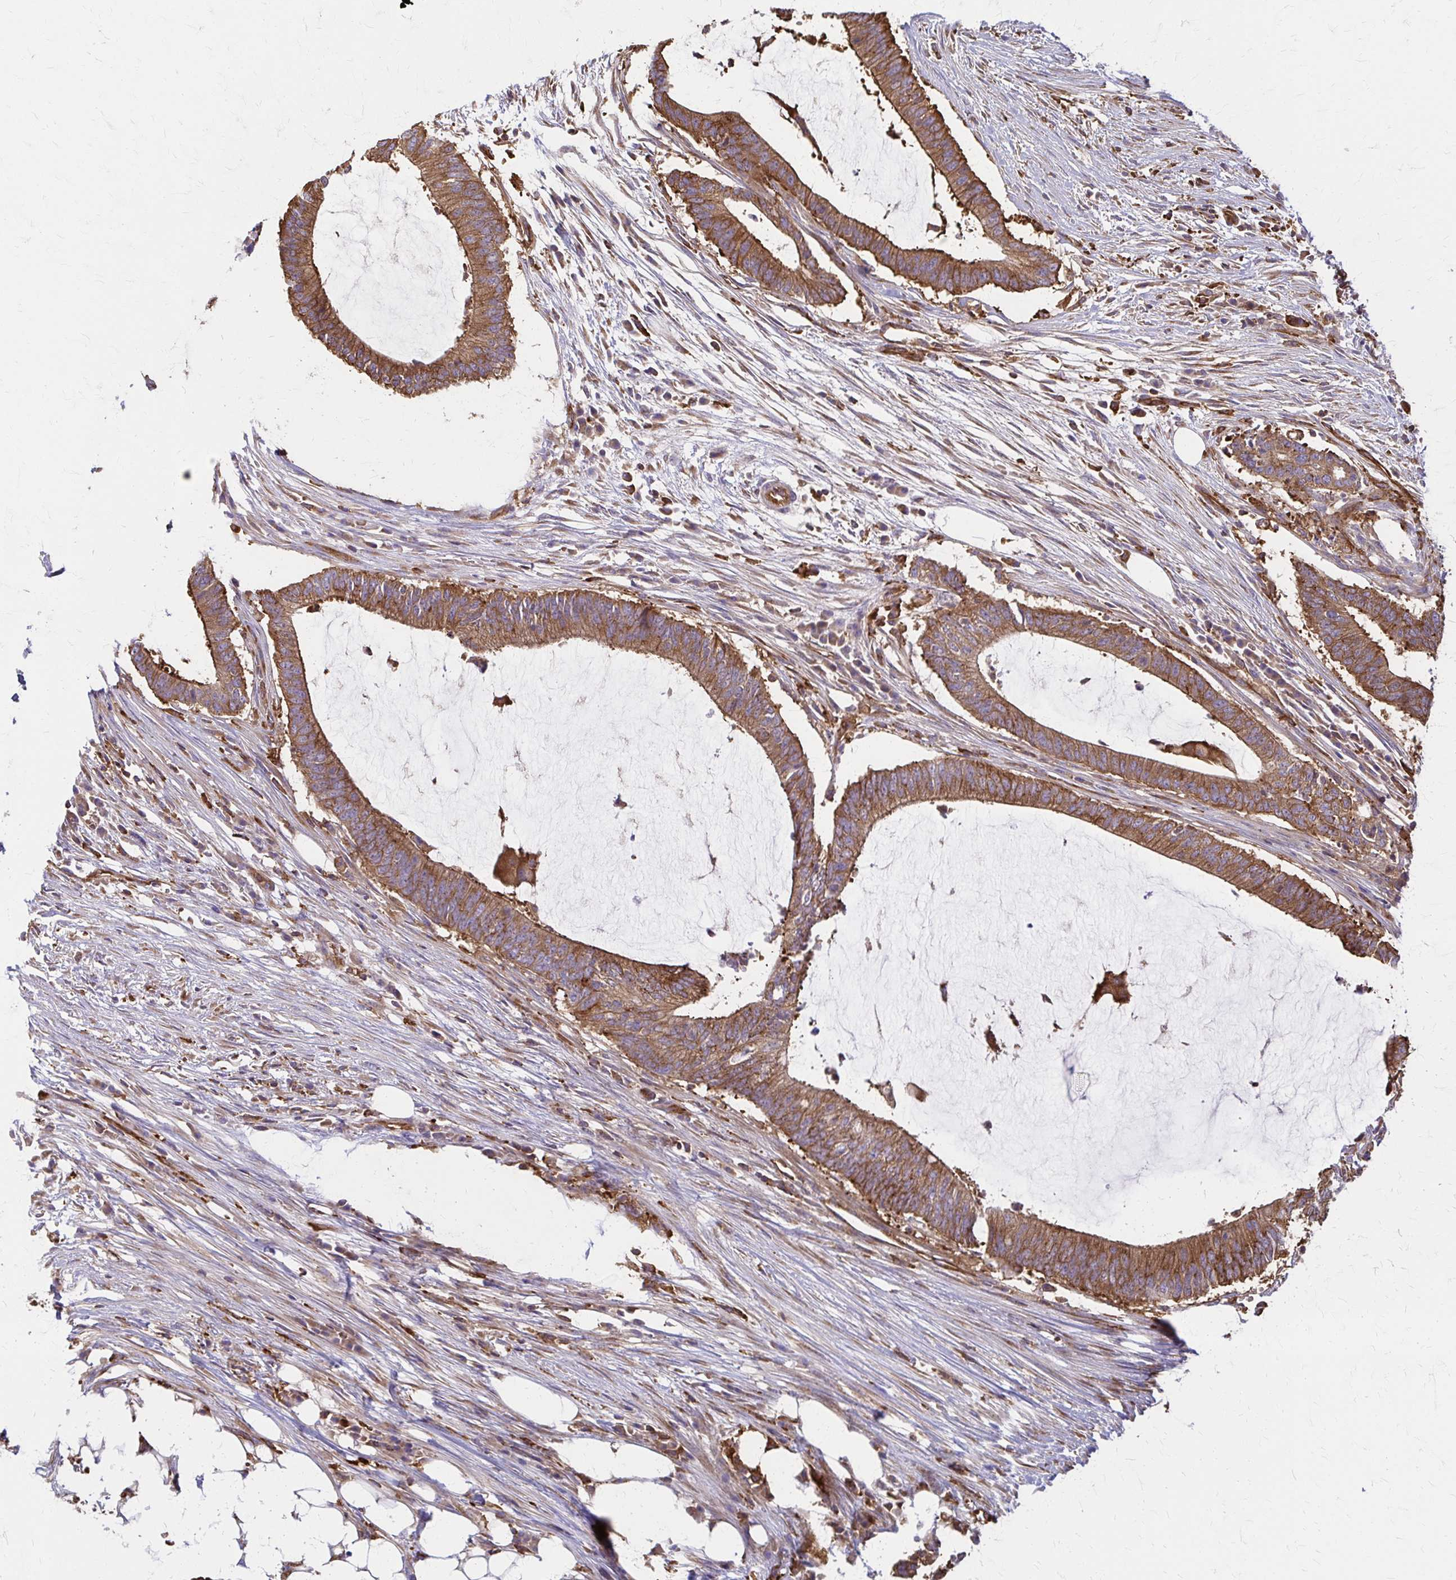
{"staining": {"intensity": "moderate", "quantity": ">75%", "location": "cytoplasmic/membranous"}, "tissue": "colorectal cancer", "cell_type": "Tumor cells", "image_type": "cancer", "snomed": [{"axis": "morphology", "description": "Adenocarcinoma, NOS"}, {"axis": "topography", "description": "Colon"}], "caption": "Brown immunohistochemical staining in adenocarcinoma (colorectal) displays moderate cytoplasmic/membranous staining in approximately >75% of tumor cells.", "gene": "WASF2", "patient": {"sex": "female", "age": 43}}